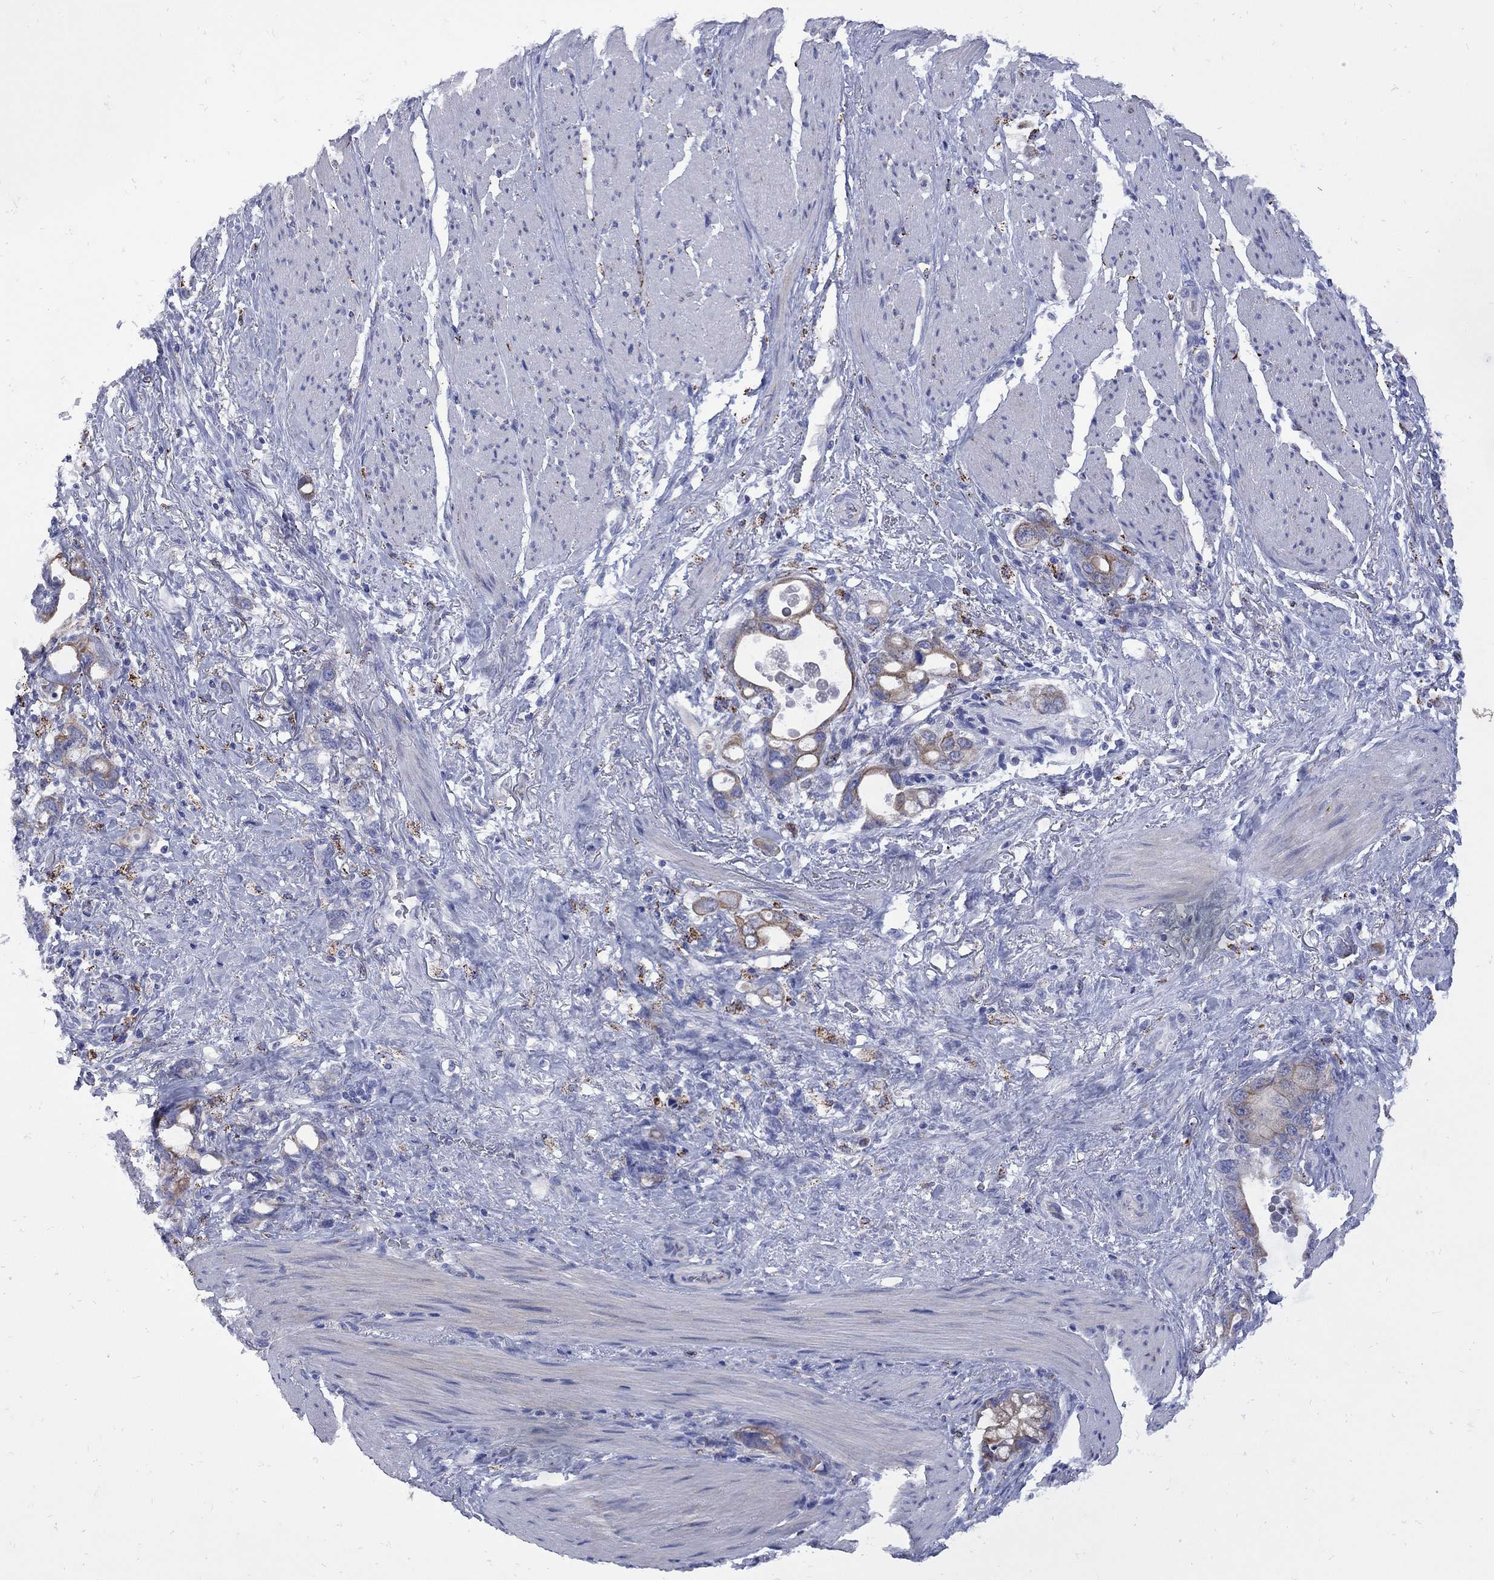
{"staining": {"intensity": "moderate", "quantity": "<25%", "location": "cytoplasmic/membranous"}, "tissue": "stomach cancer", "cell_type": "Tumor cells", "image_type": "cancer", "snomed": [{"axis": "morphology", "description": "Adenocarcinoma, NOS"}, {"axis": "topography", "description": "Stomach, upper"}], "caption": "There is low levels of moderate cytoplasmic/membranous expression in tumor cells of adenocarcinoma (stomach), as demonstrated by immunohistochemical staining (brown color).", "gene": "SESTD1", "patient": {"sex": "male", "age": 74}}